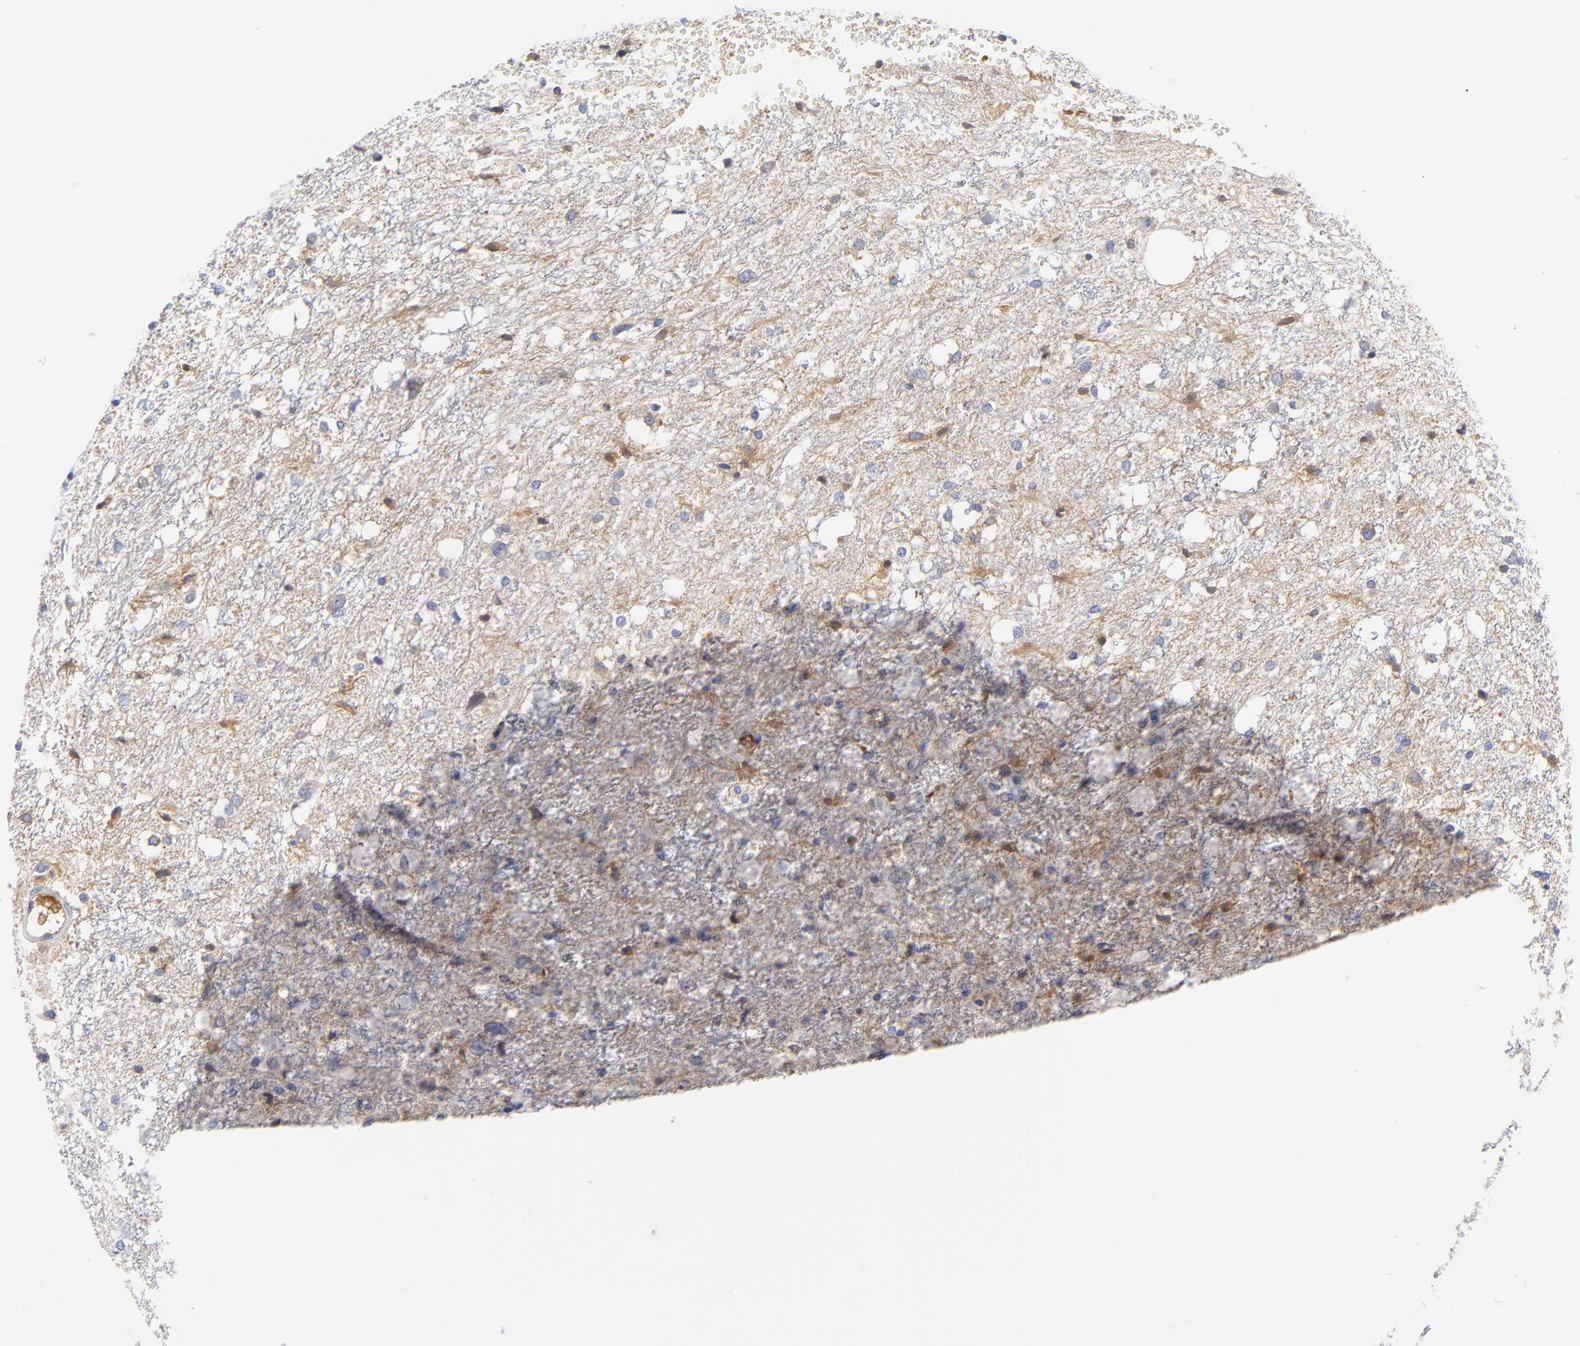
{"staining": {"intensity": "weak", "quantity": "25%-75%", "location": "cytoplasmic/membranous"}, "tissue": "glioma", "cell_type": "Tumor cells", "image_type": "cancer", "snomed": [{"axis": "morphology", "description": "Glioma, malignant, High grade"}, {"axis": "topography", "description": "Brain"}], "caption": "Immunohistochemistry of human malignant glioma (high-grade) reveals low levels of weak cytoplasmic/membranous positivity in about 25%-75% of tumor cells.", "gene": "IGLV3-10", "patient": {"sex": "female", "age": 59}}